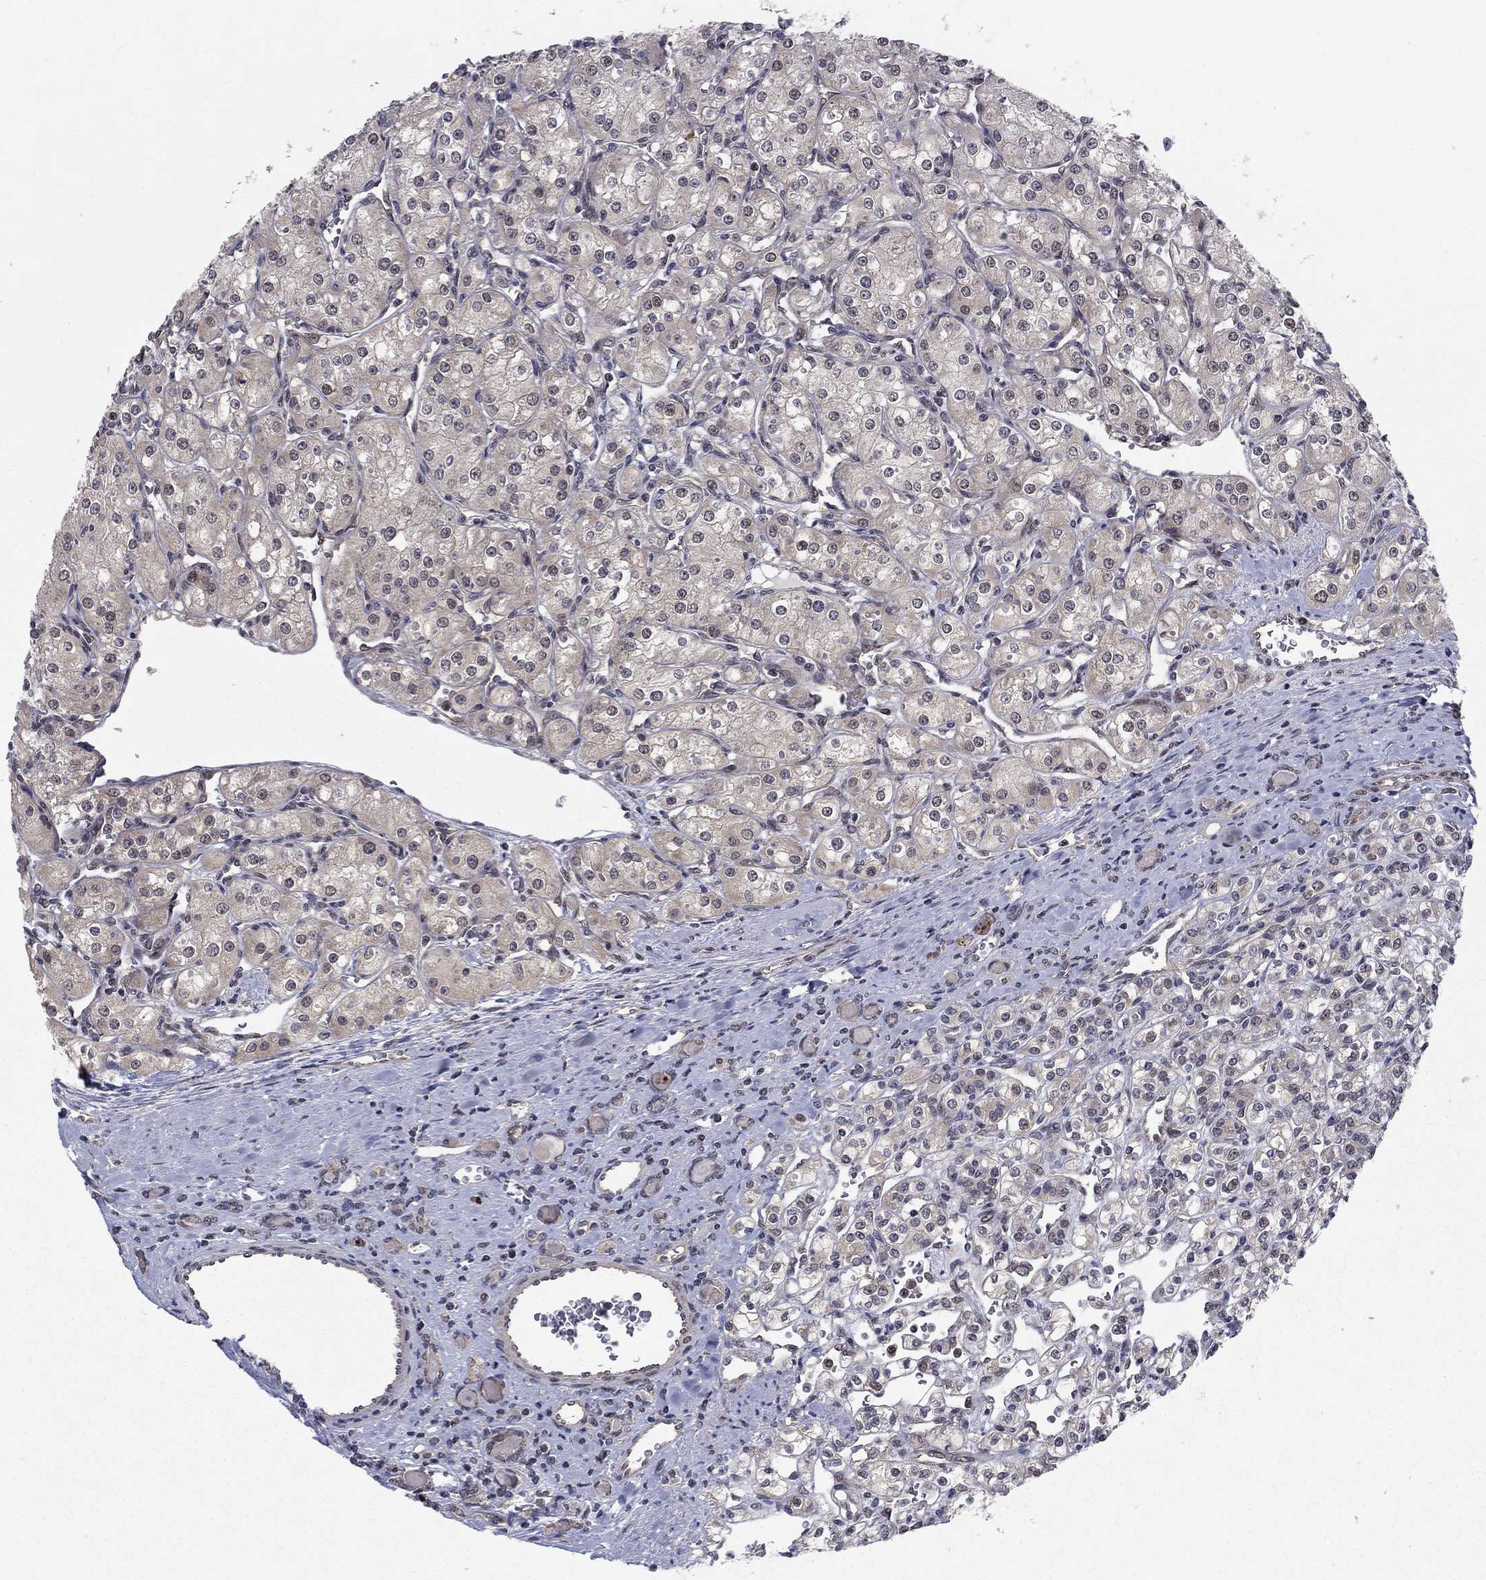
{"staining": {"intensity": "negative", "quantity": "none", "location": "none"}, "tissue": "renal cancer", "cell_type": "Tumor cells", "image_type": "cancer", "snomed": [{"axis": "morphology", "description": "Adenocarcinoma, NOS"}, {"axis": "topography", "description": "Kidney"}], "caption": "Renal adenocarcinoma was stained to show a protein in brown. There is no significant staining in tumor cells.", "gene": "PSMC1", "patient": {"sex": "male", "age": 77}}